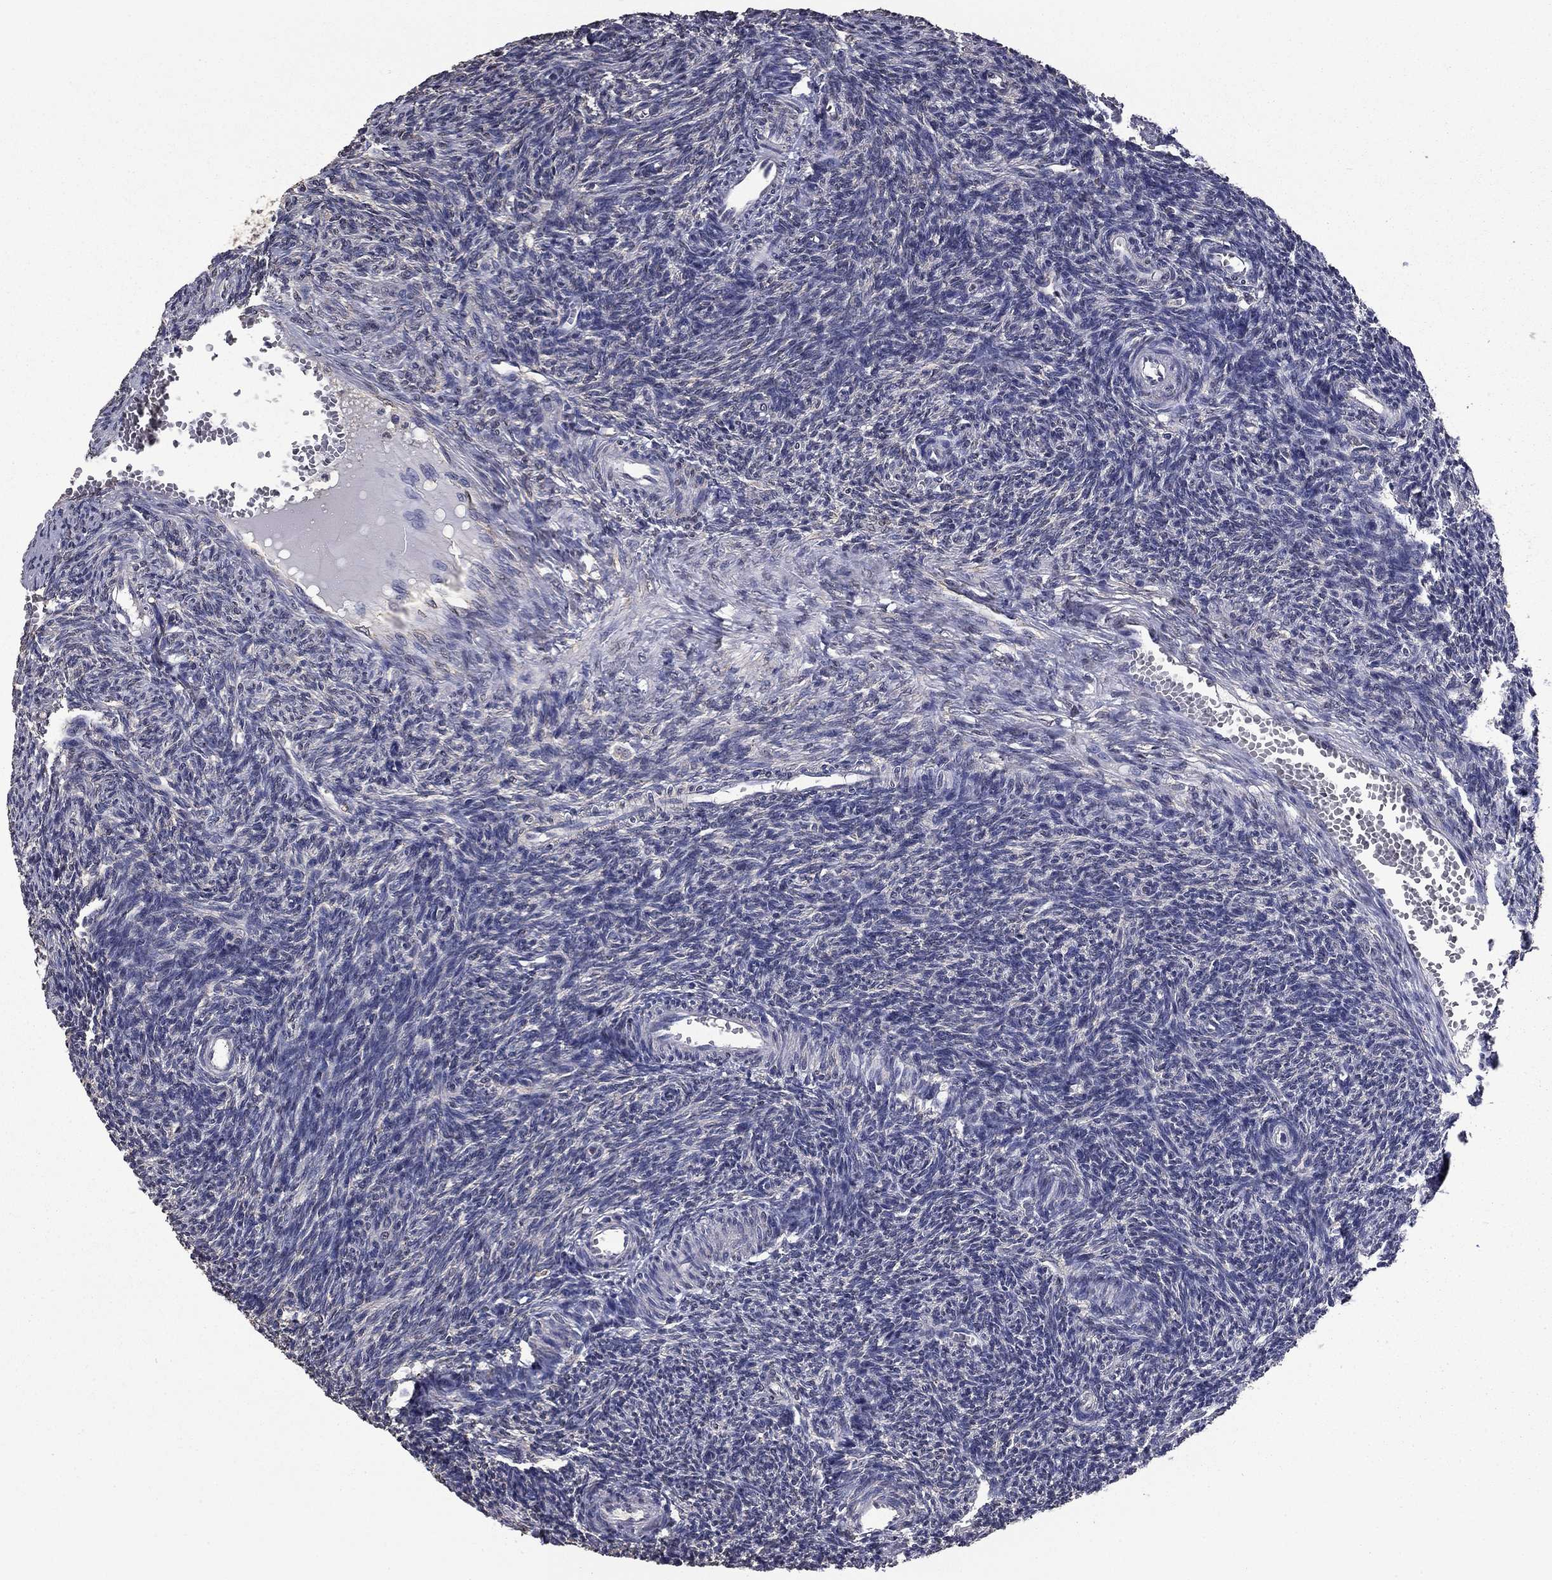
{"staining": {"intensity": "negative", "quantity": "none", "location": "none"}, "tissue": "ovary", "cell_type": "Follicle cells", "image_type": "normal", "snomed": [{"axis": "morphology", "description": "Normal tissue, NOS"}, {"axis": "topography", "description": "Ovary"}], "caption": "Immunohistochemistry (IHC) of unremarkable ovary displays no positivity in follicle cells. (DAB (3,3'-diaminobenzidine) IHC visualized using brightfield microscopy, high magnification).", "gene": "MFAP3L", "patient": {"sex": "female", "age": 27}}